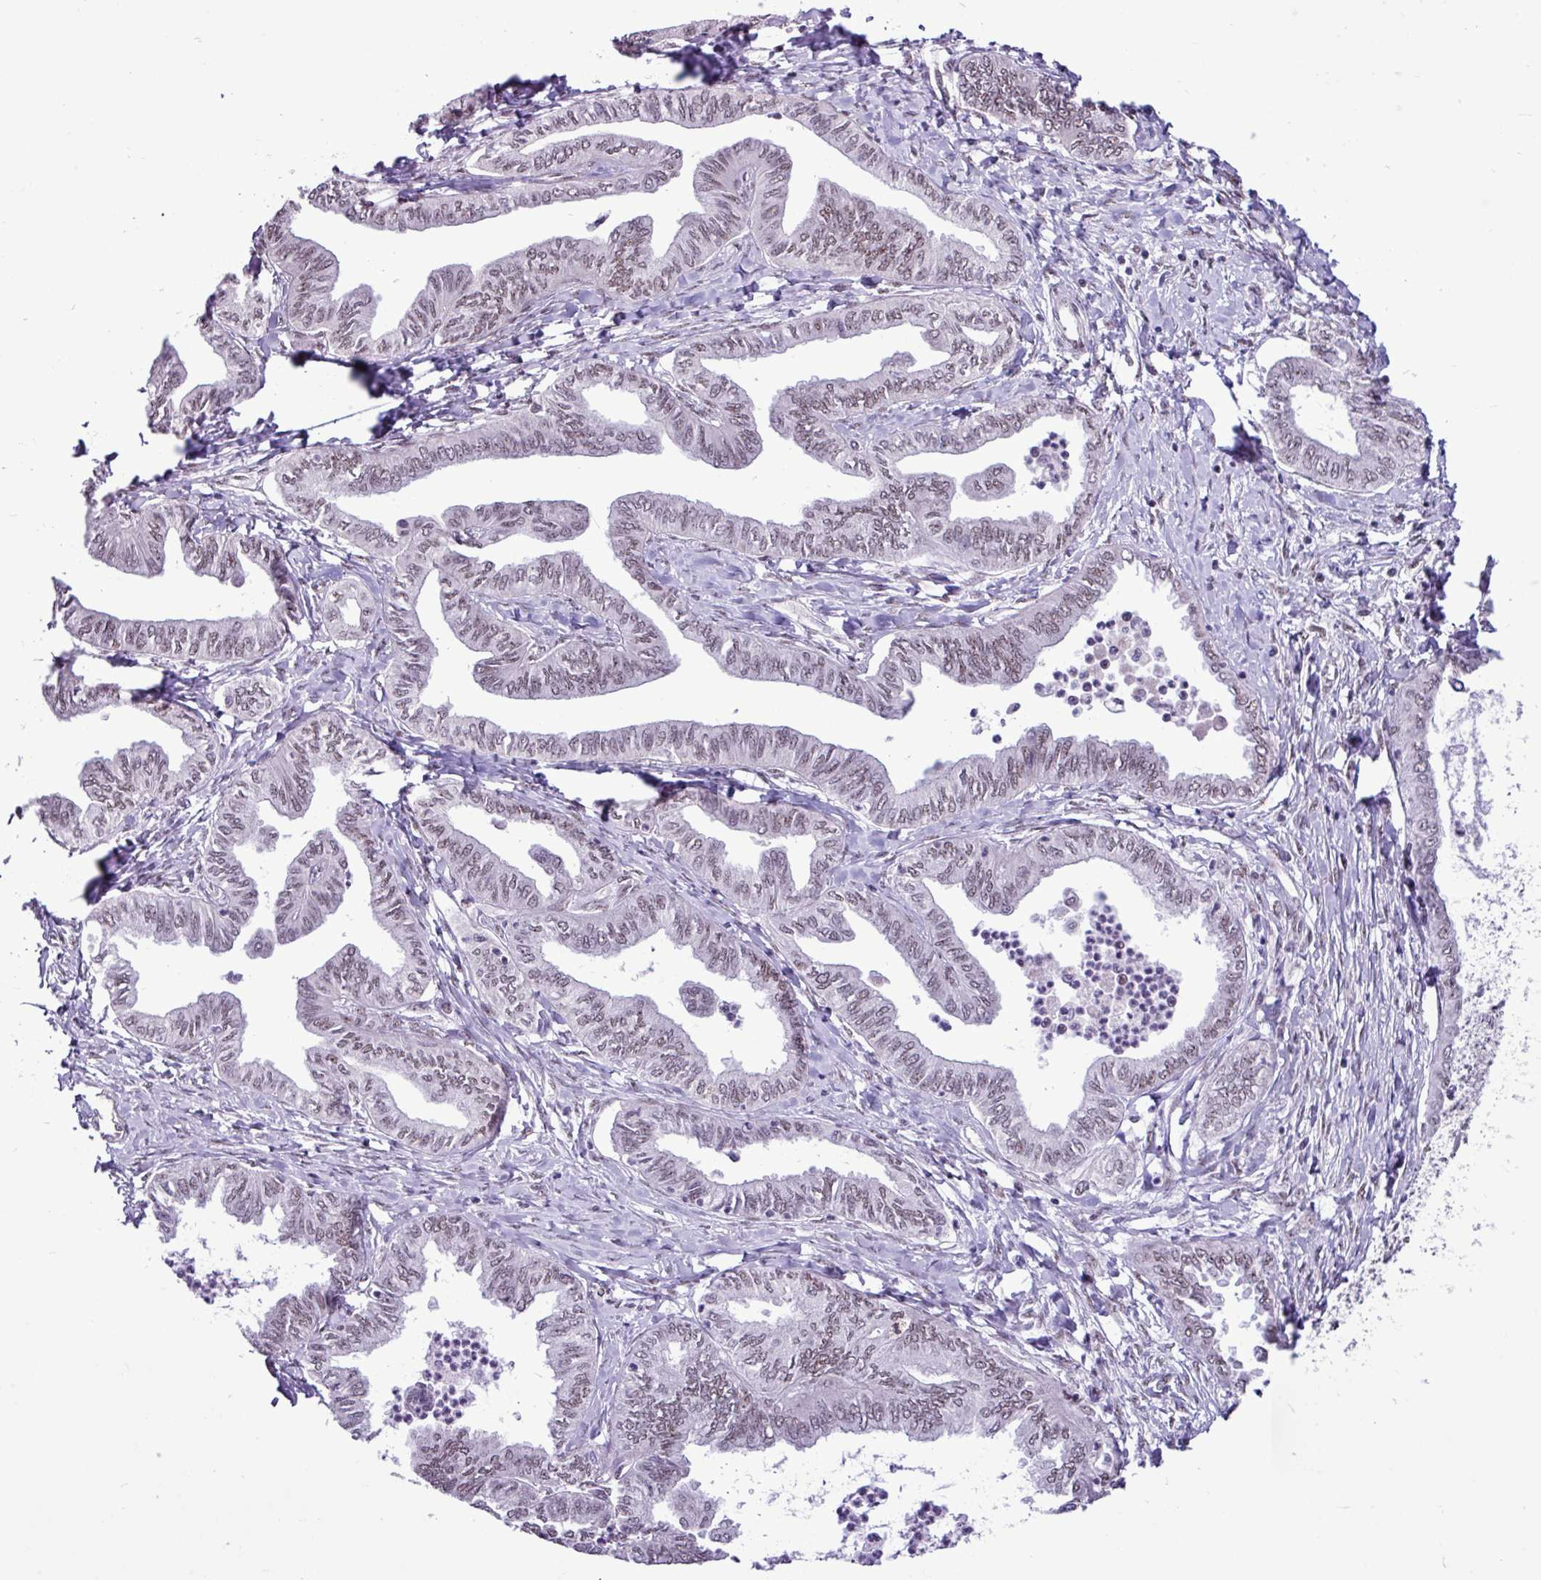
{"staining": {"intensity": "weak", "quantity": "25%-75%", "location": "nuclear"}, "tissue": "ovarian cancer", "cell_type": "Tumor cells", "image_type": "cancer", "snomed": [{"axis": "morphology", "description": "Carcinoma, endometroid"}, {"axis": "topography", "description": "Ovary"}], "caption": "Ovarian endometroid carcinoma stained with DAB IHC demonstrates low levels of weak nuclear positivity in approximately 25%-75% of tumor cells.", "gene": "UTP18", "patient": {"sex": "female", "age": 70}}